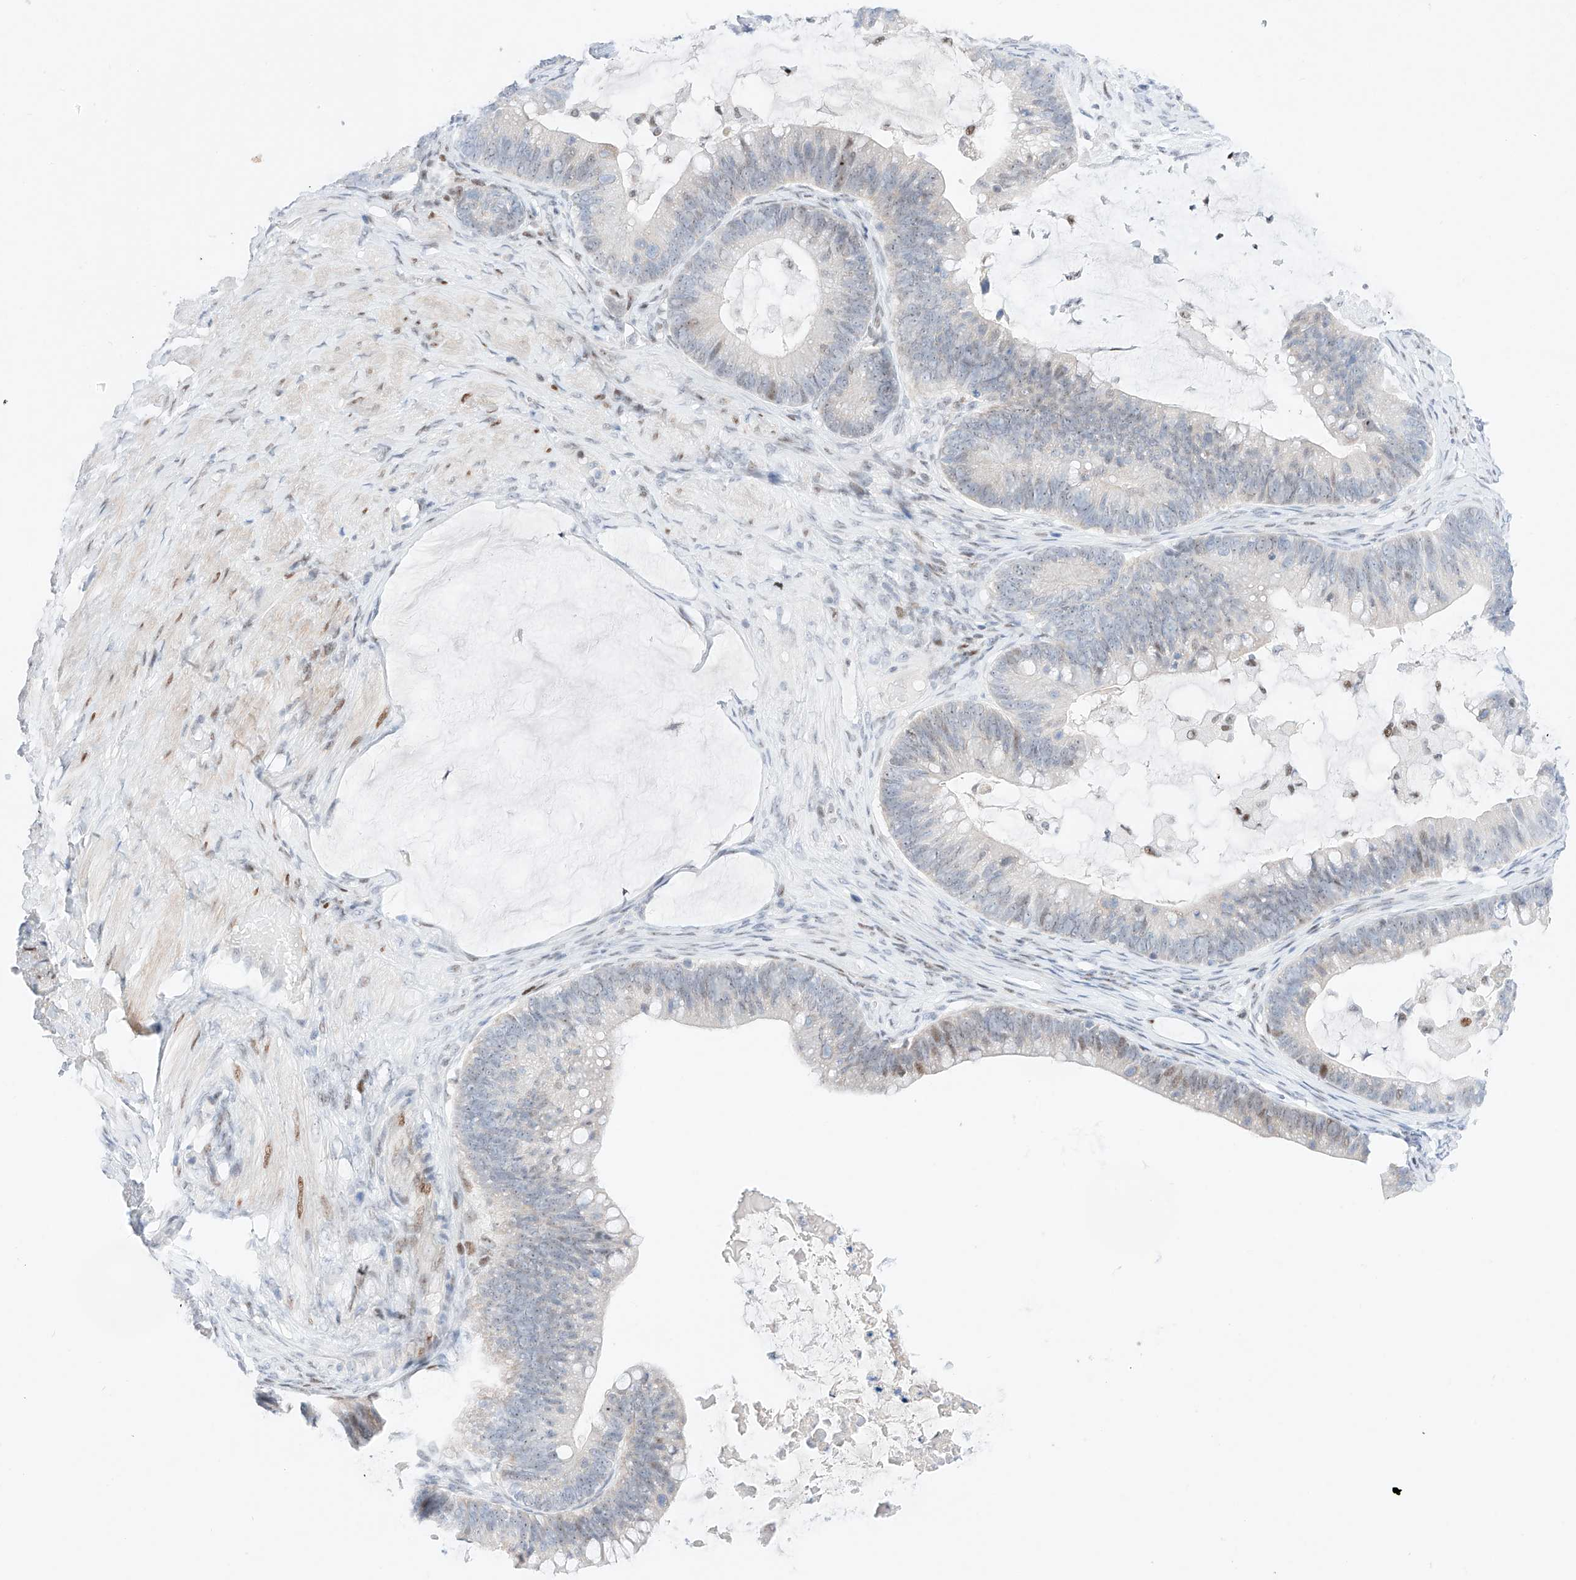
{"staining": {"intensity": "negative", "quantity": "none", "location": "none"}, "tissue": "ovarian cancer", "cell_type": "Tumor cells", "image_type": "cancer", "snomed": [{"axis": "morphology", "description": "Cystadenocarcinoma, mucinous, NOS"}, {"axis": "topography", "description": "Ovary"}], "caption": "A photomicrograph of human ovarian cancer (mucinous cystadenocarcinoma) is negative for staining in tumor cells.", "gene": "NT5C3B", "patient": {"sex": "female", "age": 61}}